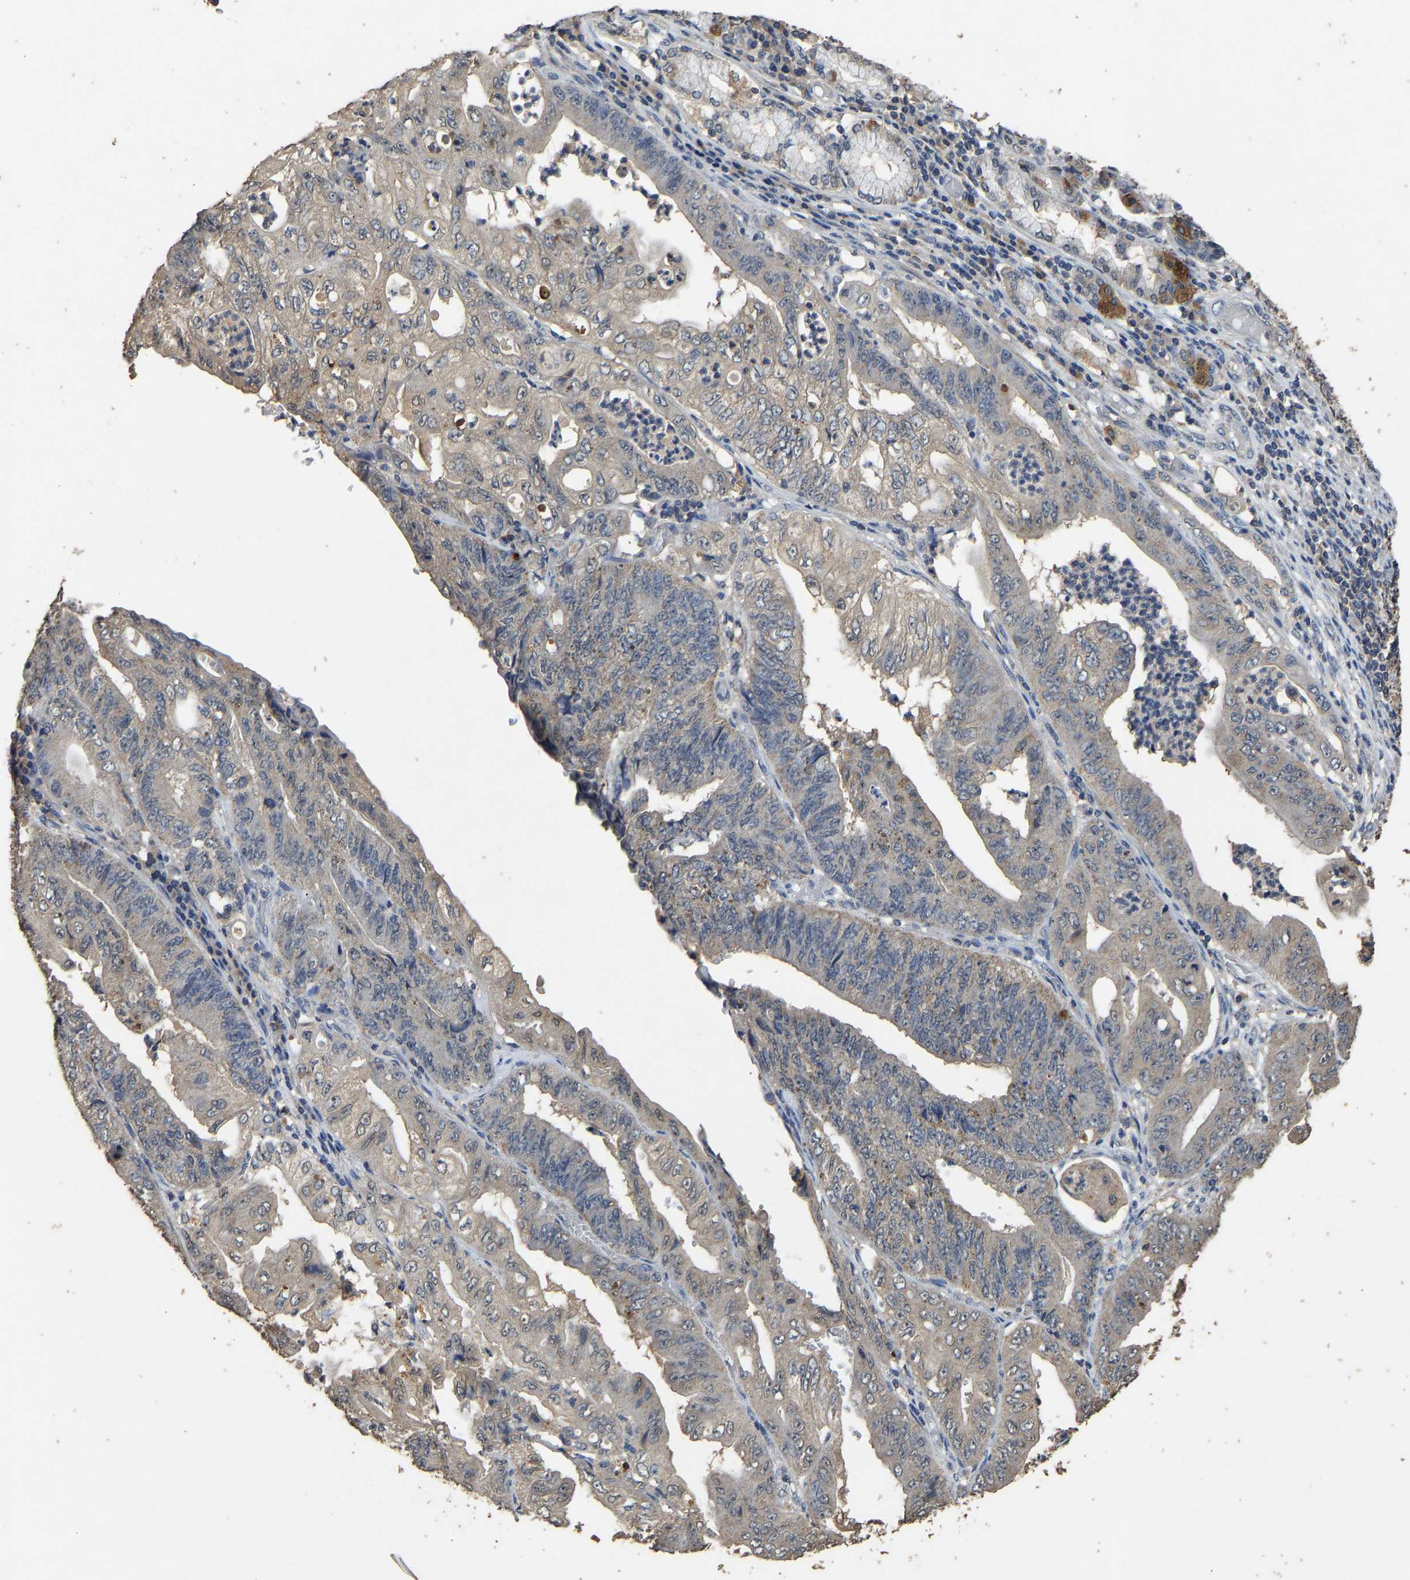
{"staining": {"intensity": "negative", "quantity": "none", "location": "none"}, "tissue": "stomach cancer", "cell_type": "Tumor cells", "image_type": "cancer", "snomed": [{"axis": "morphology", "description": "Adenocarcinoma, NOS"}, {"axis": "topography", "description": "Stomach"}], "caption": "A high-resolution photomicrograph shows immunohistochemistry (IHC) staining of adenocarcinoma (stomach), which demonstrates no significant expression in tumor cells.", "gene": "CIDEC", "patient": {"sex": "female", "age": 73}}